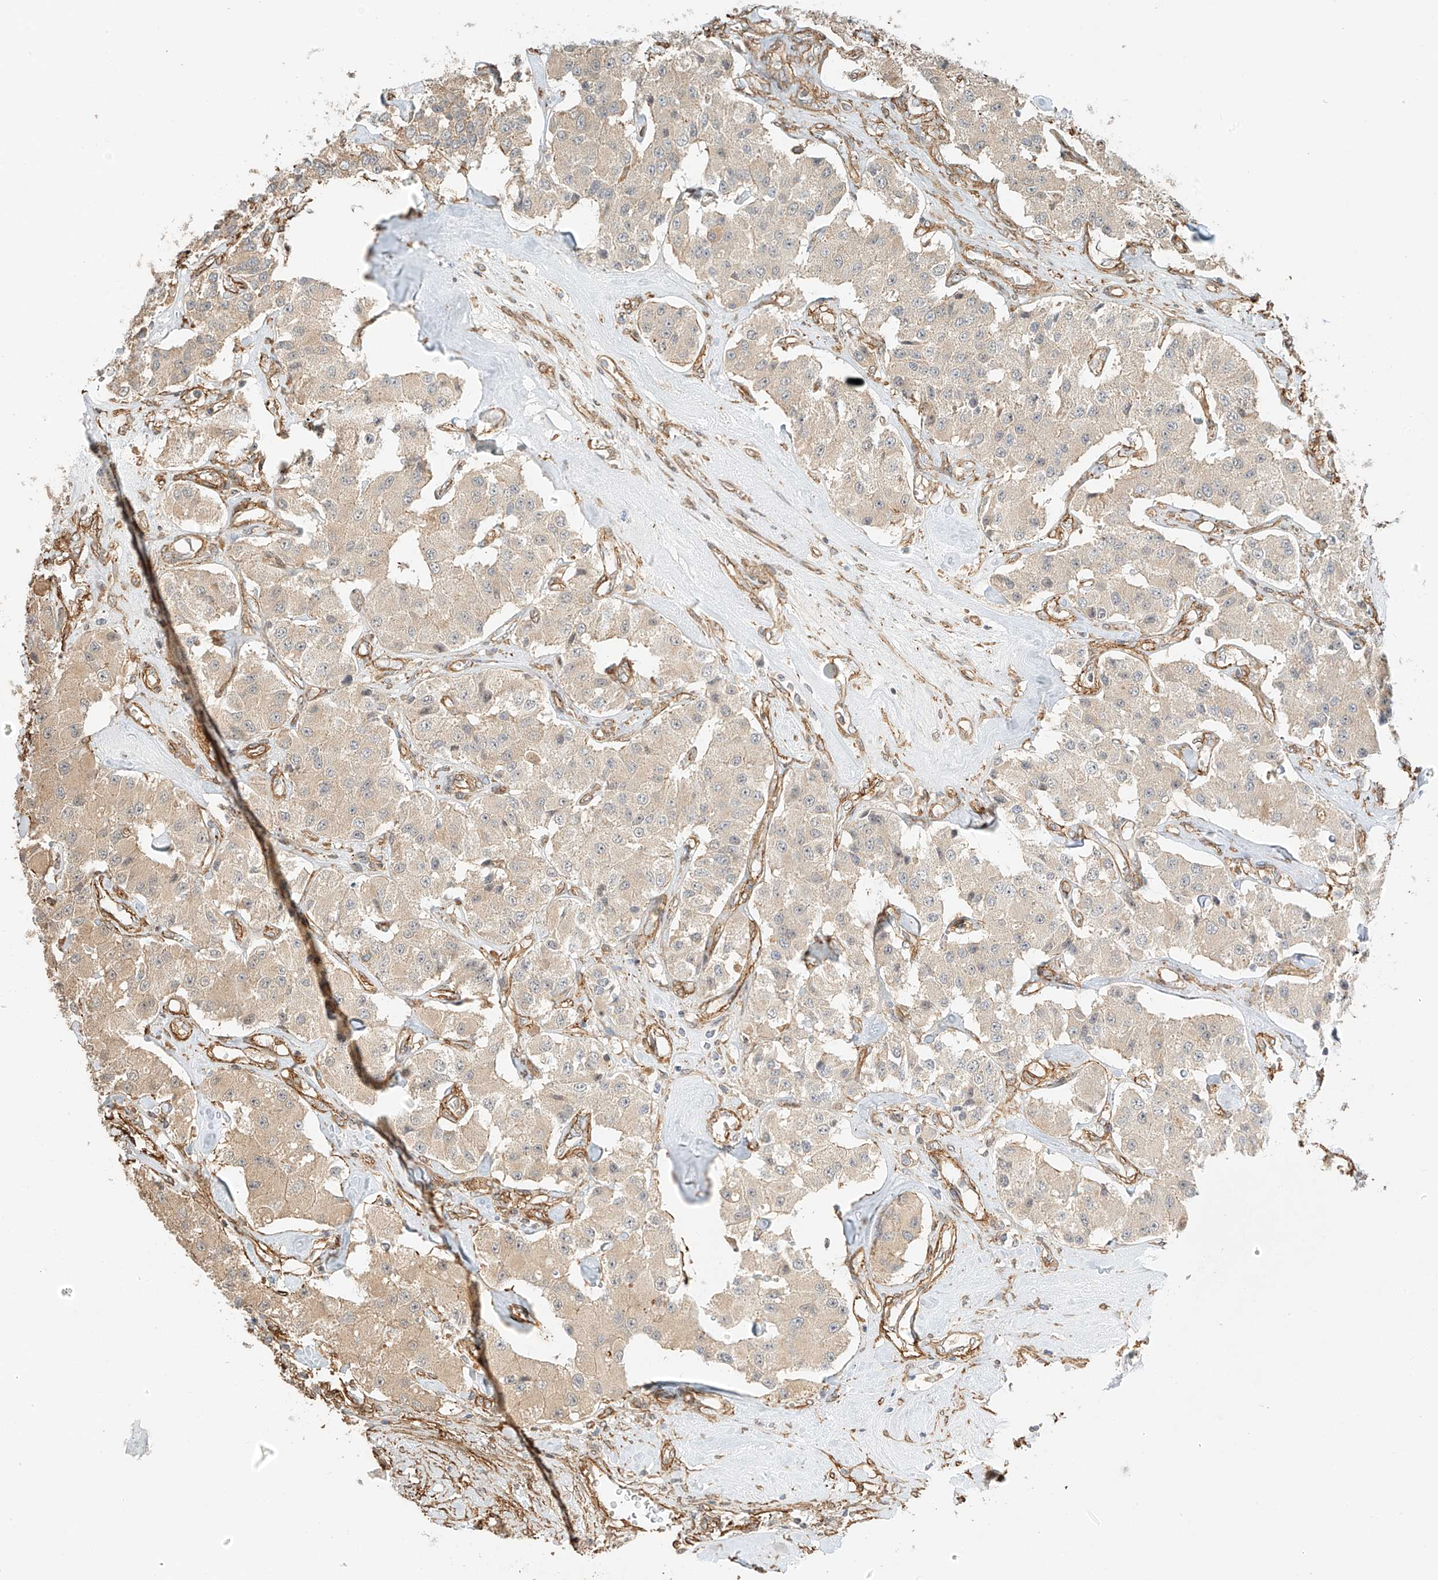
{"staining": {"intensity": "negative", "quantity": "none", "location": "none"}, "tissue": "carcinoid", "cell_type": "Tumor cells", "image_type": "cancer", "snomed": [{"axis": "morphology", "description": "Carcinoid, malignant, NOS"}, {"axis": "topography", "description": "Pancreas"}], "caption": "Micrograph shows no protein positivity in tumor cells of carcinoid (malignant) tissue. The staining was performed using DAB (3,3'-diaminobenzidine) to visualize the protein expression in brown, while the nuclei were stained in blue with hematoxylin (Magnification: 20x).", "gene": "CSMD3", "patient": {"sex": "male", "age": 41}}